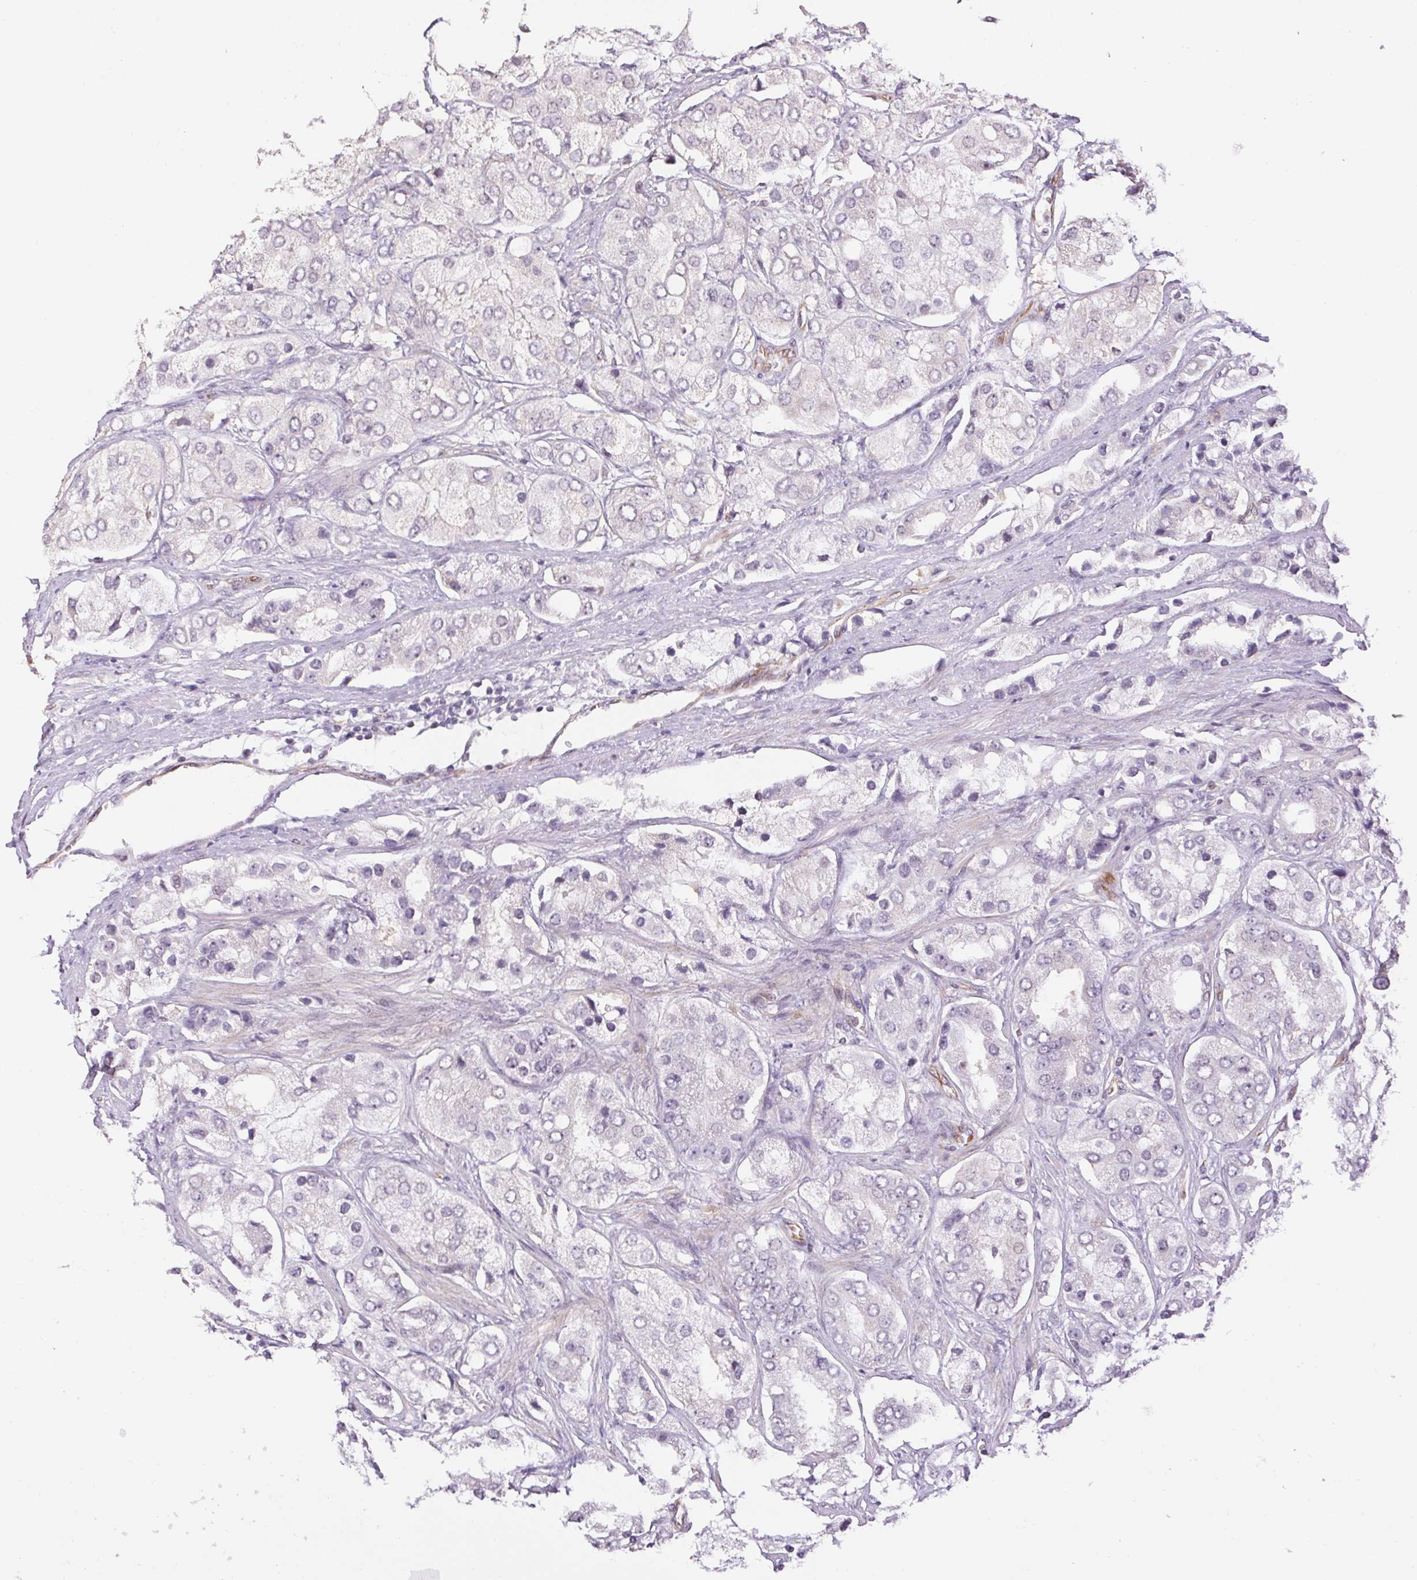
{"staining": {"intensity": "negative", "quantity": "none", "location": "none"}, "tissue": "prostate cancer", "cell_type": "Tumor cells", "image_type": "cancer", "snomed": [{"axis": "morphology", "description": "Adenocarcinoma, Low grade"}, {"axis": "topography", "description": "Prostate"}], "caption": "Immunohistochemistry image of neoplastic tissue: human prostate cancer stained with DAB exhibits no significant protein positivity in tumor cells.", "gene": "GYG2", "patient": {"sex": "male", "age": 69}}